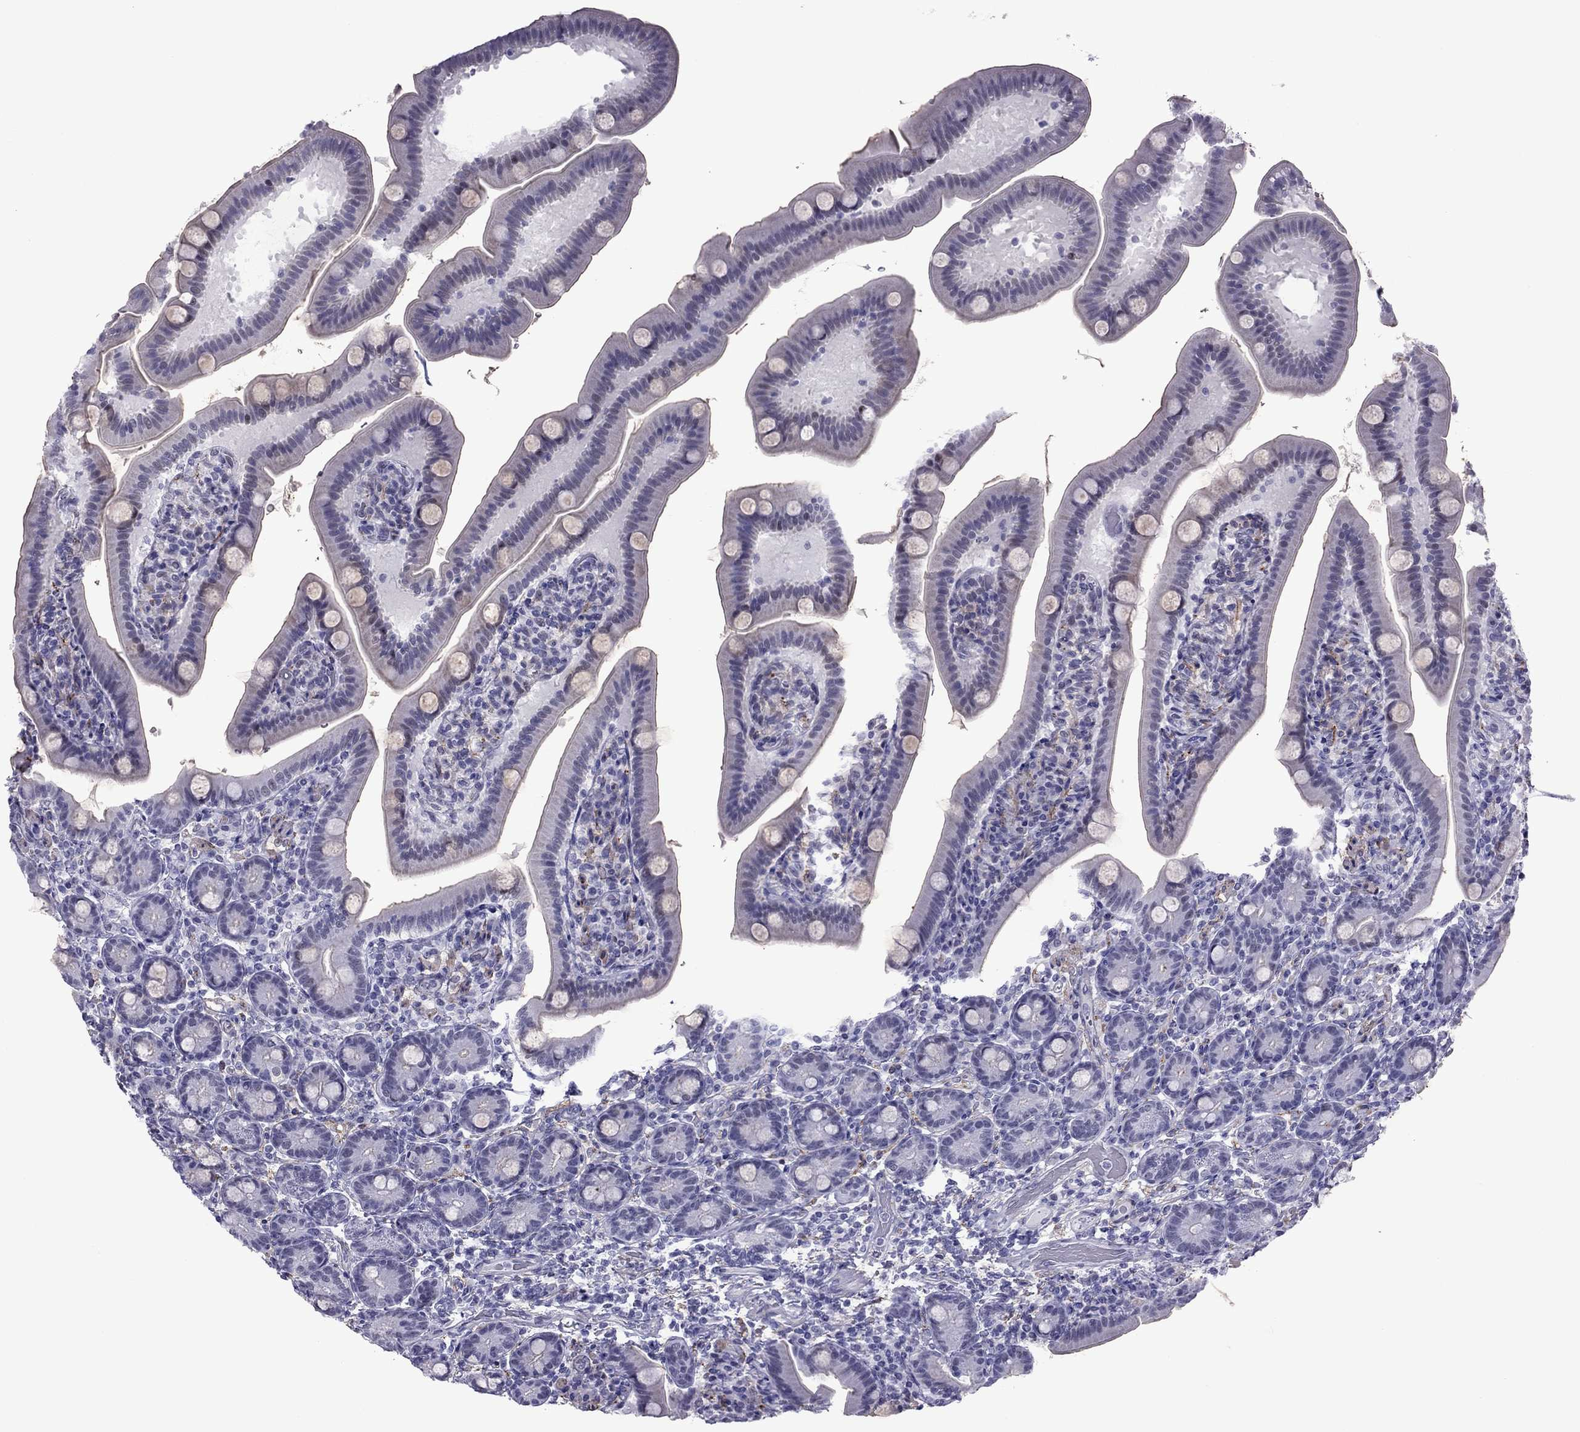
{"staining": {"intensity": "negative", "quantity": "none", "location": "none"}, "tissue": "small intestine", "cell_type": "Glandular cells", "image_type": "normal", "snomed": [{"axis": "morphology", "description": "Normal tissue, NOS"}, {"axis": "topography", "description": "Small intestine"}], "caption": "Immunohistochemistry (IHC) micrograph of benign small intestine stained for a protein (brown), which demonstrates no positivity in glandular cells.", "gene": "ZNF646", "patient": {"sex": "male", "age": 66}}